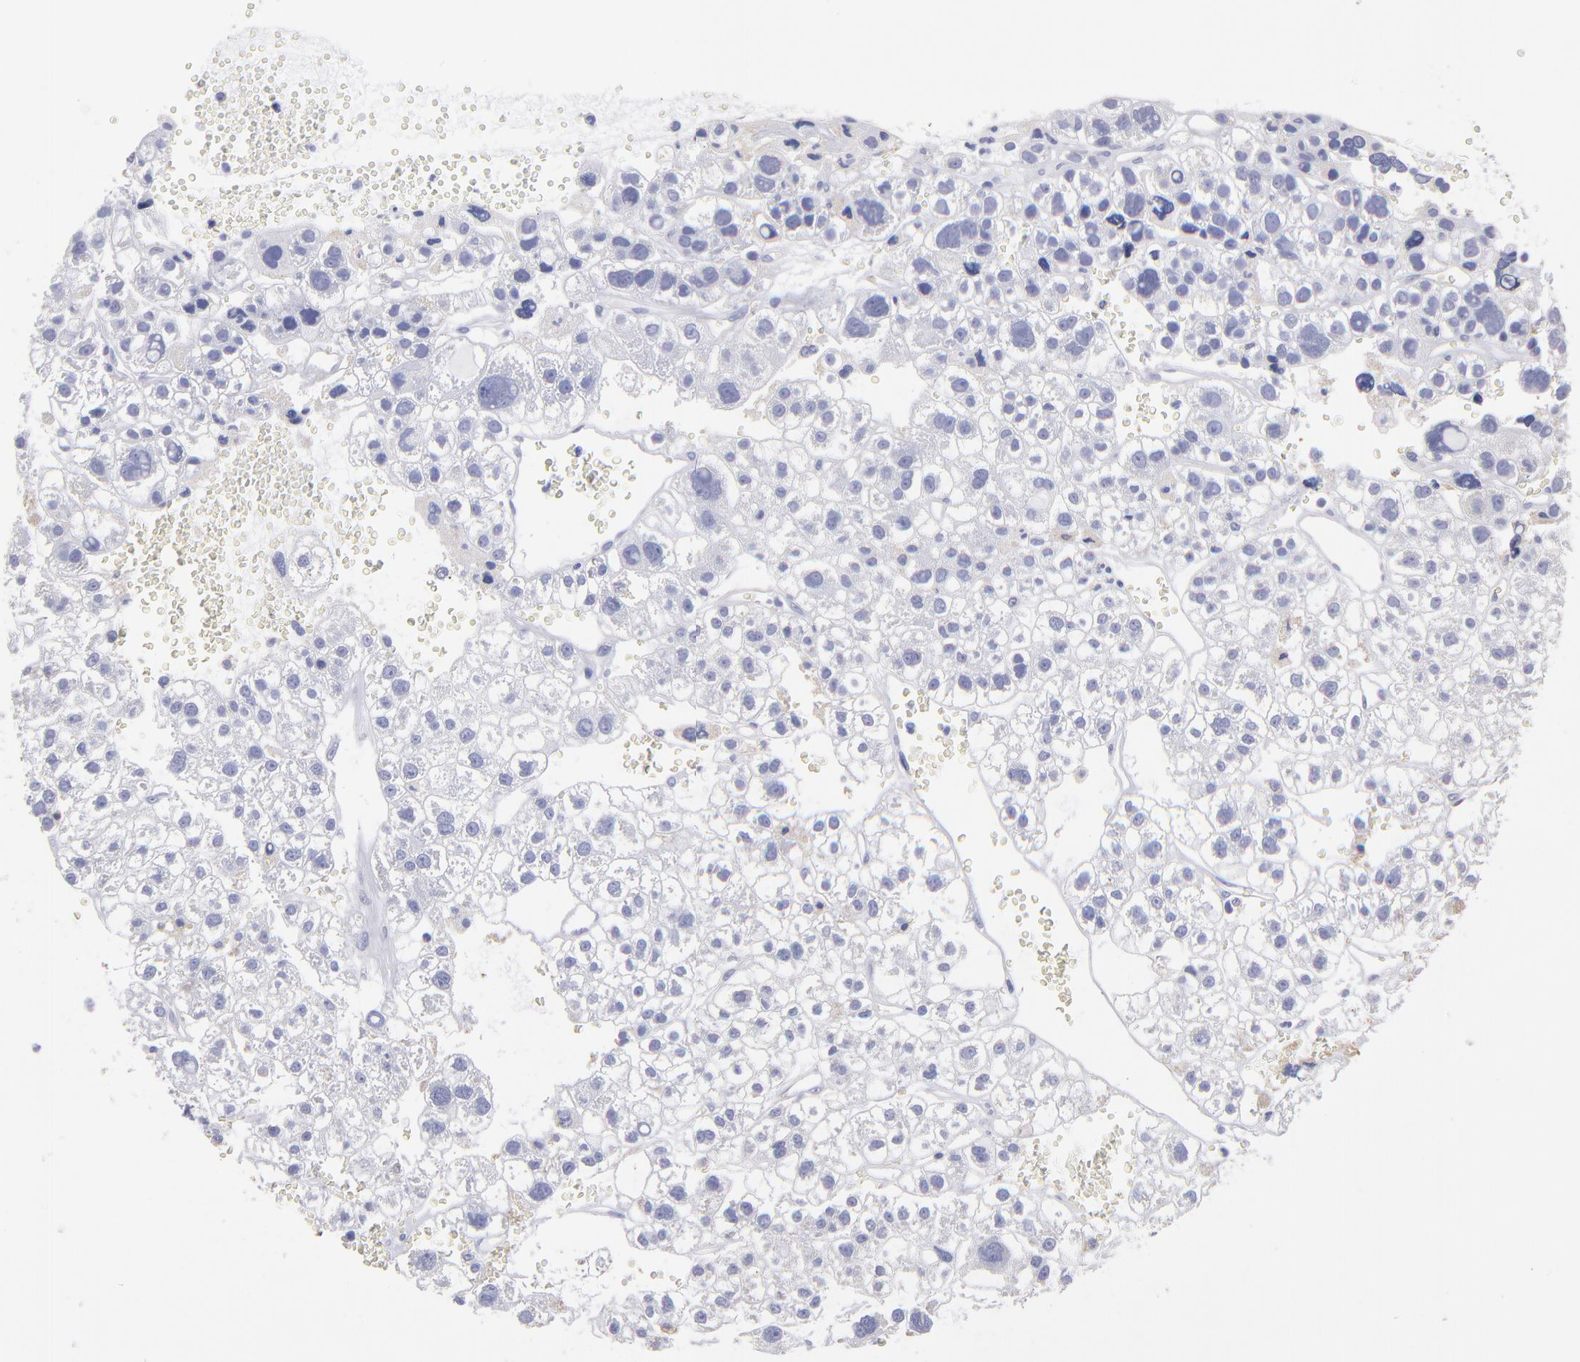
{"staining": {"intensity": "negative", "quantity": "none", "location": "none"}, "tissue": "liver cancer", "cell_type": "Tumor cells", "image_type": "cancer", "snomed": [{"axis": "morphology", "description": "Carcinoma, Hepatocellular, NOS"}, {"axis": "topography", "description": "Liver"}], "caption": "Liver cancer stained for a protein using immunohistochemistry reveals no positivity tumor cells.", "gene": "MB", "patient": {"sex": "female", "age": 85}}